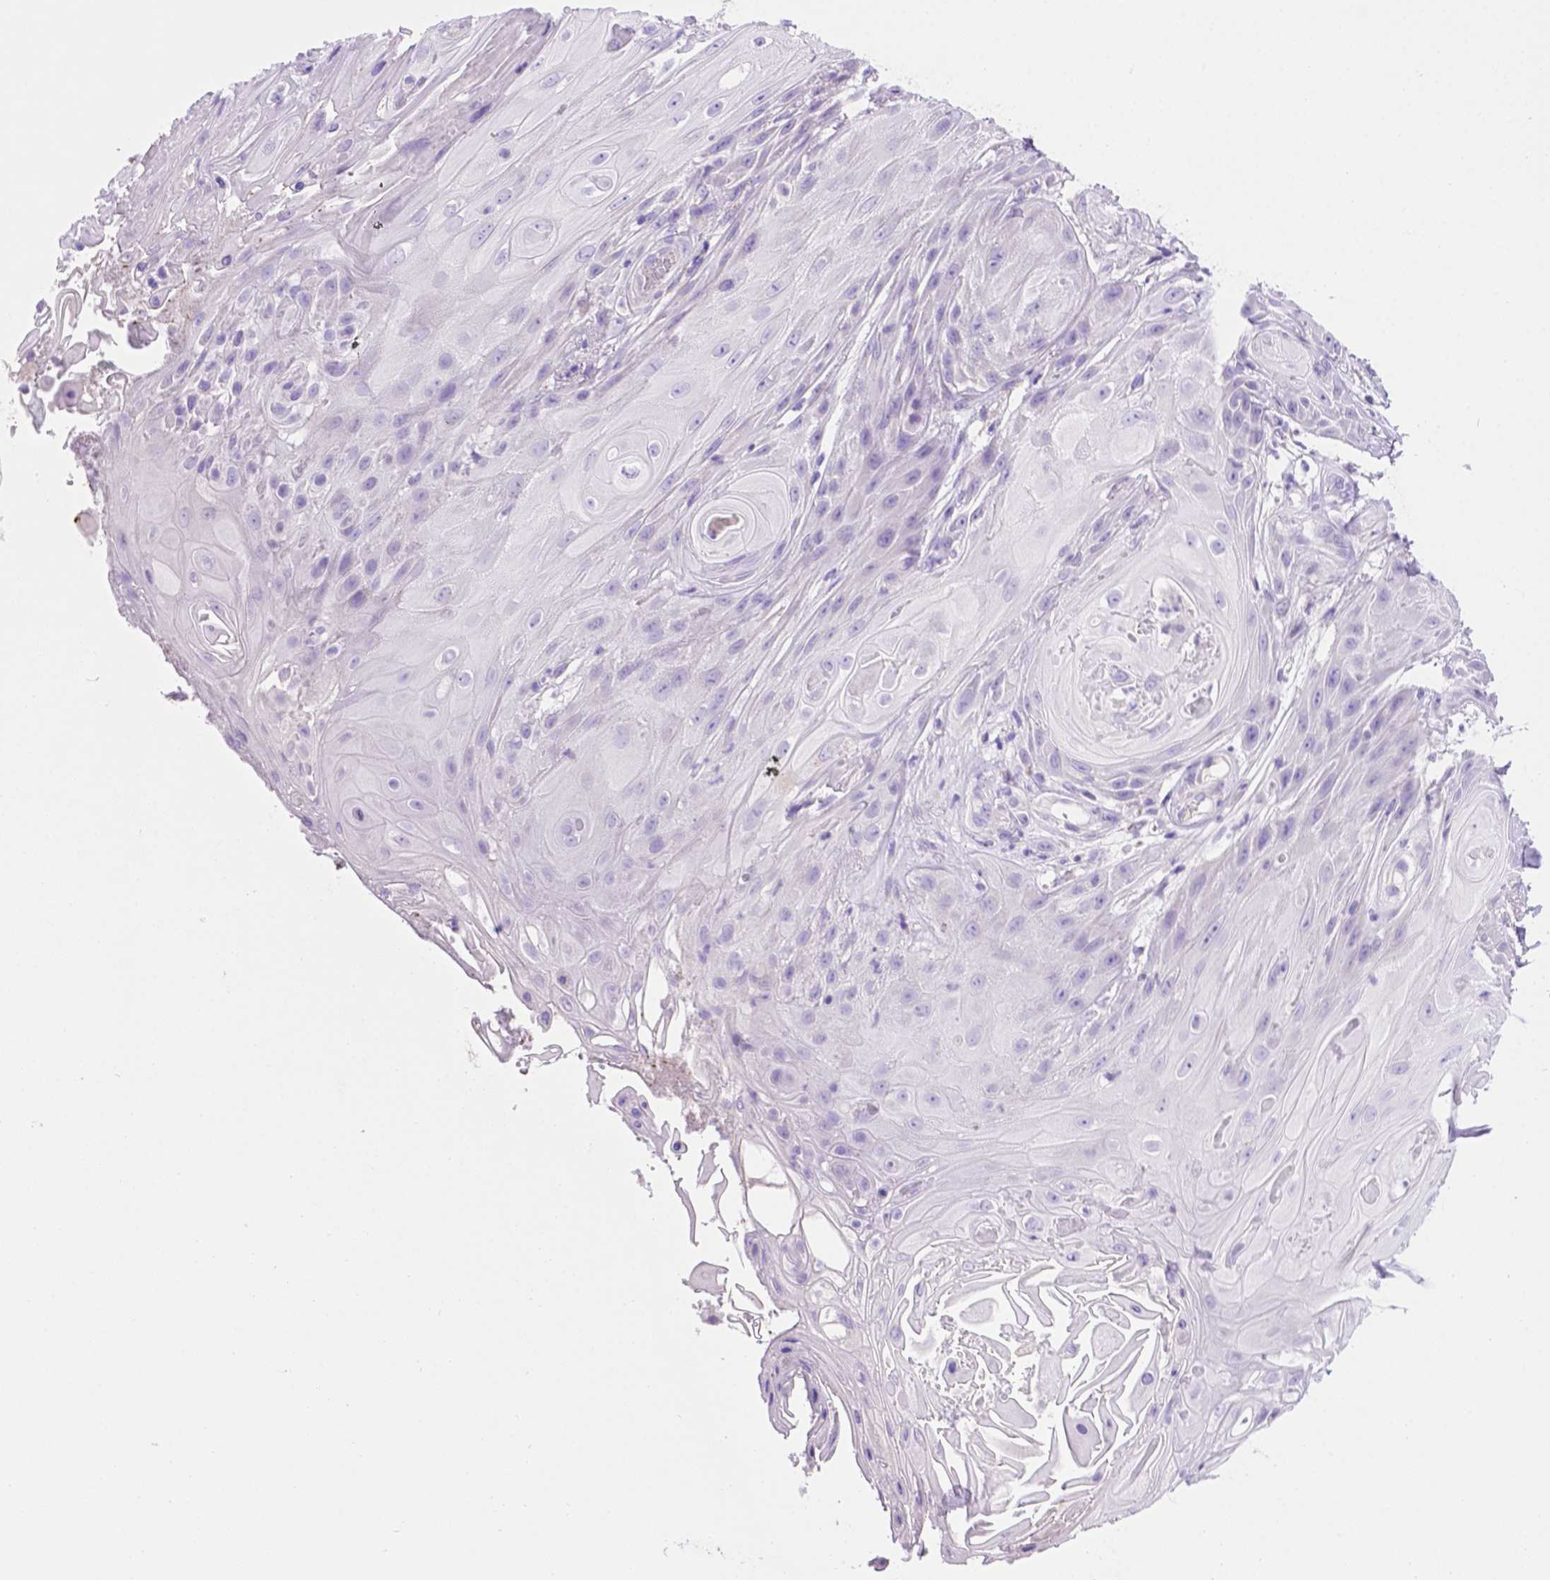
{"staining": {"intensity": "negative", "quantity": "none", "location": "none"}, "tissue": "skin cancer", "cell_type": "Tumor cells", "image_type": "cancer", "snomed": [{"axis": "morphology", "description": "Squamous cell carcinoma, NOS"}, {"axis": "topography", "description": "Skin"}], "caption": "DAB immunohistochemical staining of skin squamous cell carcinoma reveals no significant expression in tumor cells. (DAB immunohistochemistry visualized using brightfield microscopy, high magnification).", "gene": "CEACAM7", "patient": {"sex": "male", "age": 62}}